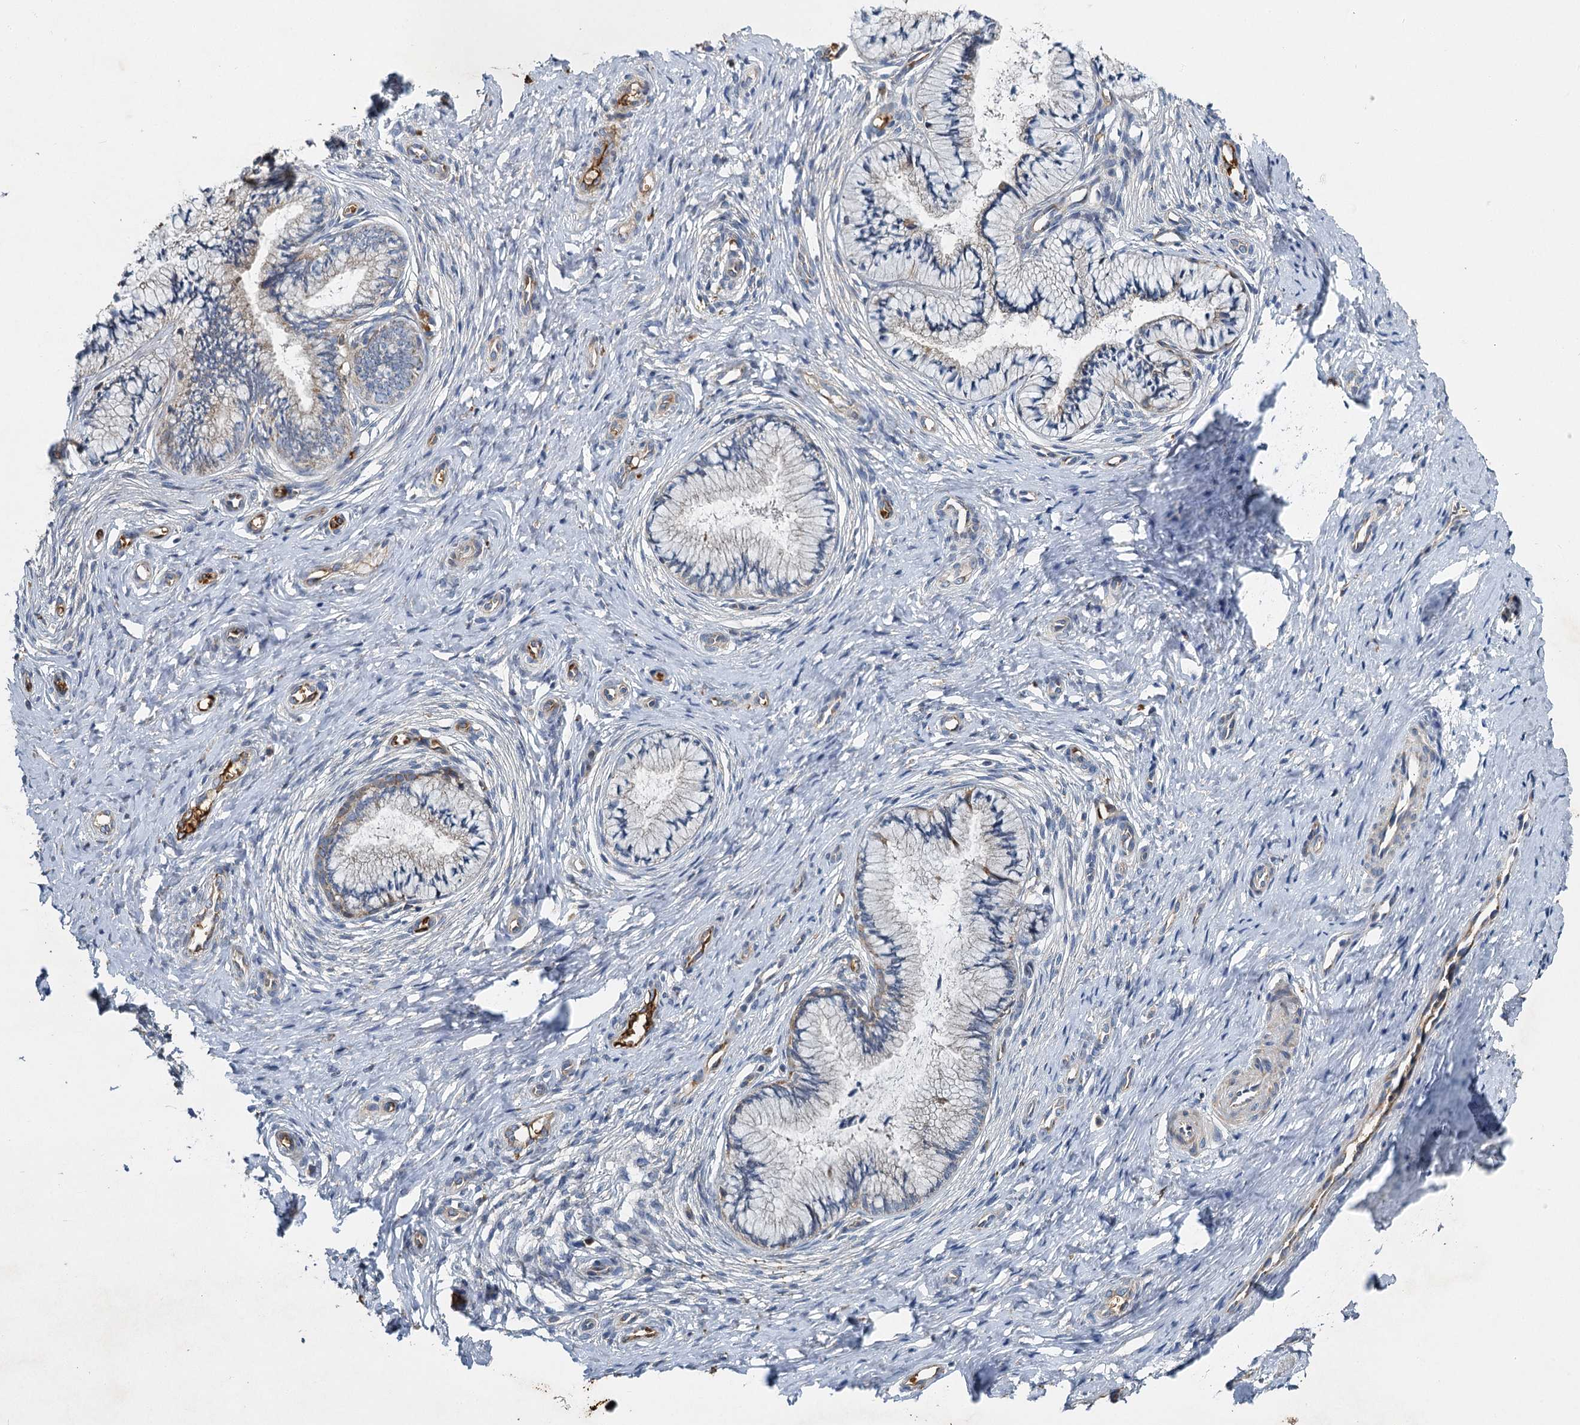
{"staining": {"intensity": "weak", "quantity": "<25%", "location": "cytoplasmic/membranous"}, "tissue": "cervix", "cell_type": "Glandular cells", "image_type": "normal", "snomed": [{"axis": "morphology", "description": "Normal tissue, NOS"}, {"axis": "topography", "description": "Cervix"}], "caption": "DAB immunohistochemical staining of benign cervix reveals no significant expression in glandular cells.", "gene": "BCS1L", "patient": {"sex": "female", "age": 36}}